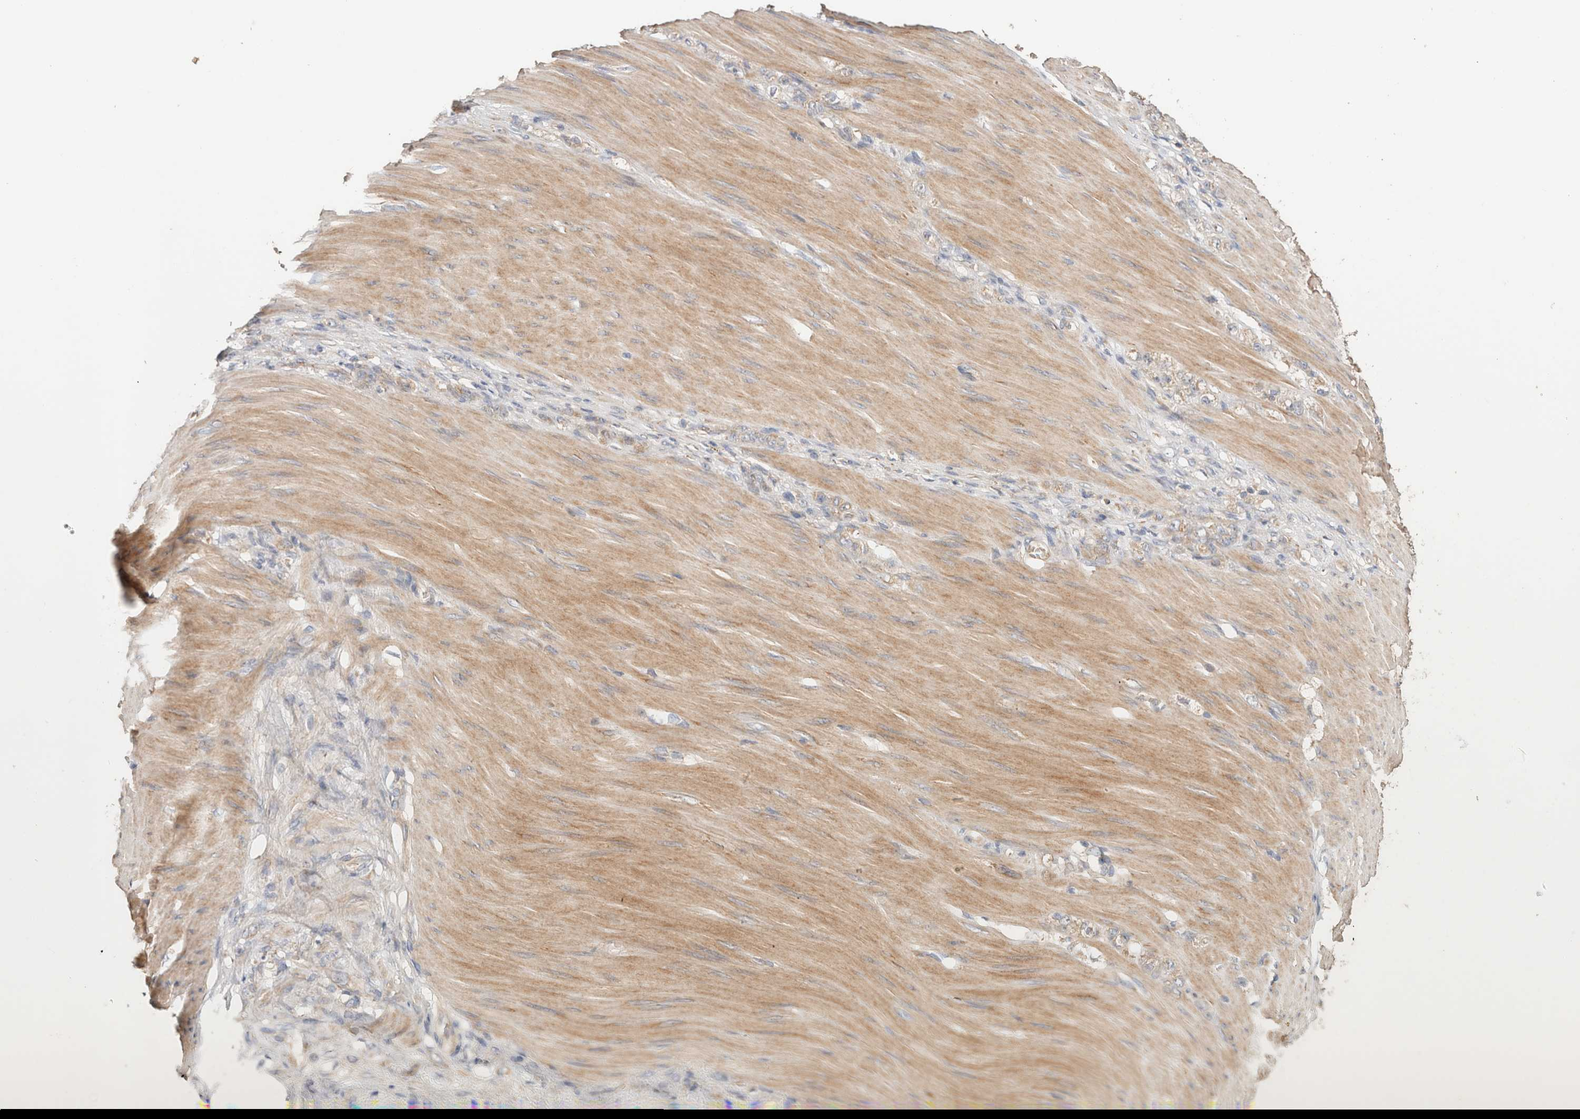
{"staining": {"intensity": "weak", "quantity": "25%-75%", "location": "cytoplasmic/membranous"}, "tissue": "stomach cancer", "cell_type": "Tumor cells", "image_type": "cancer", "snomed": [{"axis": "morphology", "description": "Normal tissue, NOS"}, {"axis": "morphology", "description": "Adenocarcinoma, NOS"}, {"axis": "topography", "description": "Stomach"}], "caption": "Immunohistochemistry (IHC) photomicrograph of stomach cancer stained for a protein (brown), which exhibits low levels of weak cytoplasmic/membranous expression in about 25%-75% of tumor cells.", "gene": "B3GNTL1", "patient": {"sex": "male", "age": 82}}